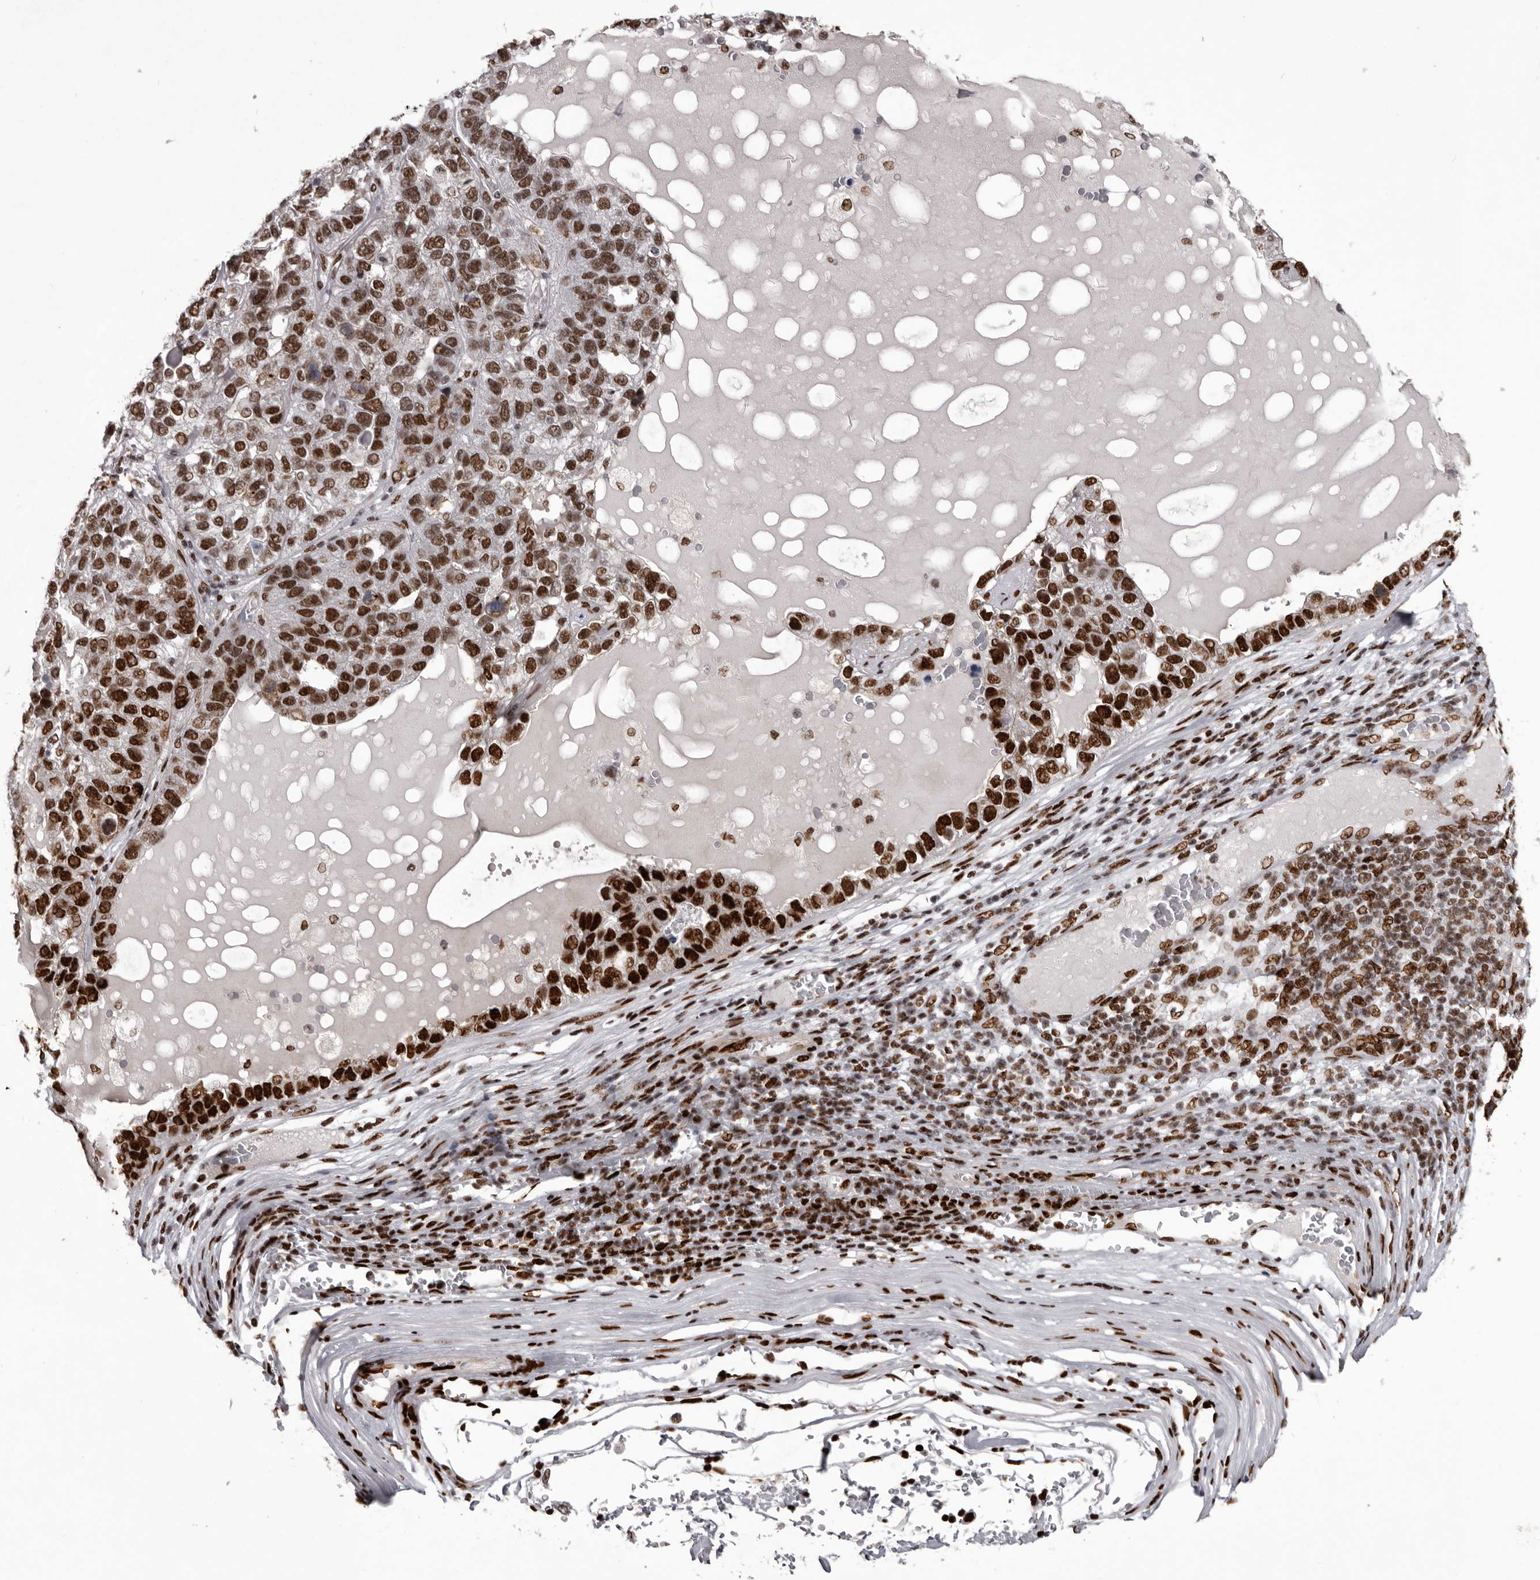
{"staining": {"intensity": "strong", "quantity": ">75%", "location": "nuclear"}, "tissue": "pancreatic cancer", "cell_type": "Tumor cells", "image_type": "cancer", "snomed": [{"axis": "morphology", "description": "Adenocarcinoma, NOS"}, {"axis": "topography", "description": "Pancreas"}], "caption": "Brown immunohistochemical staining in human pancreatic adenocarcinoma exhibits strong nuclear staining in about >75% of tumor cells.", "gene": "NUMA1", "patient": {"sex": "female", "age": 61}}